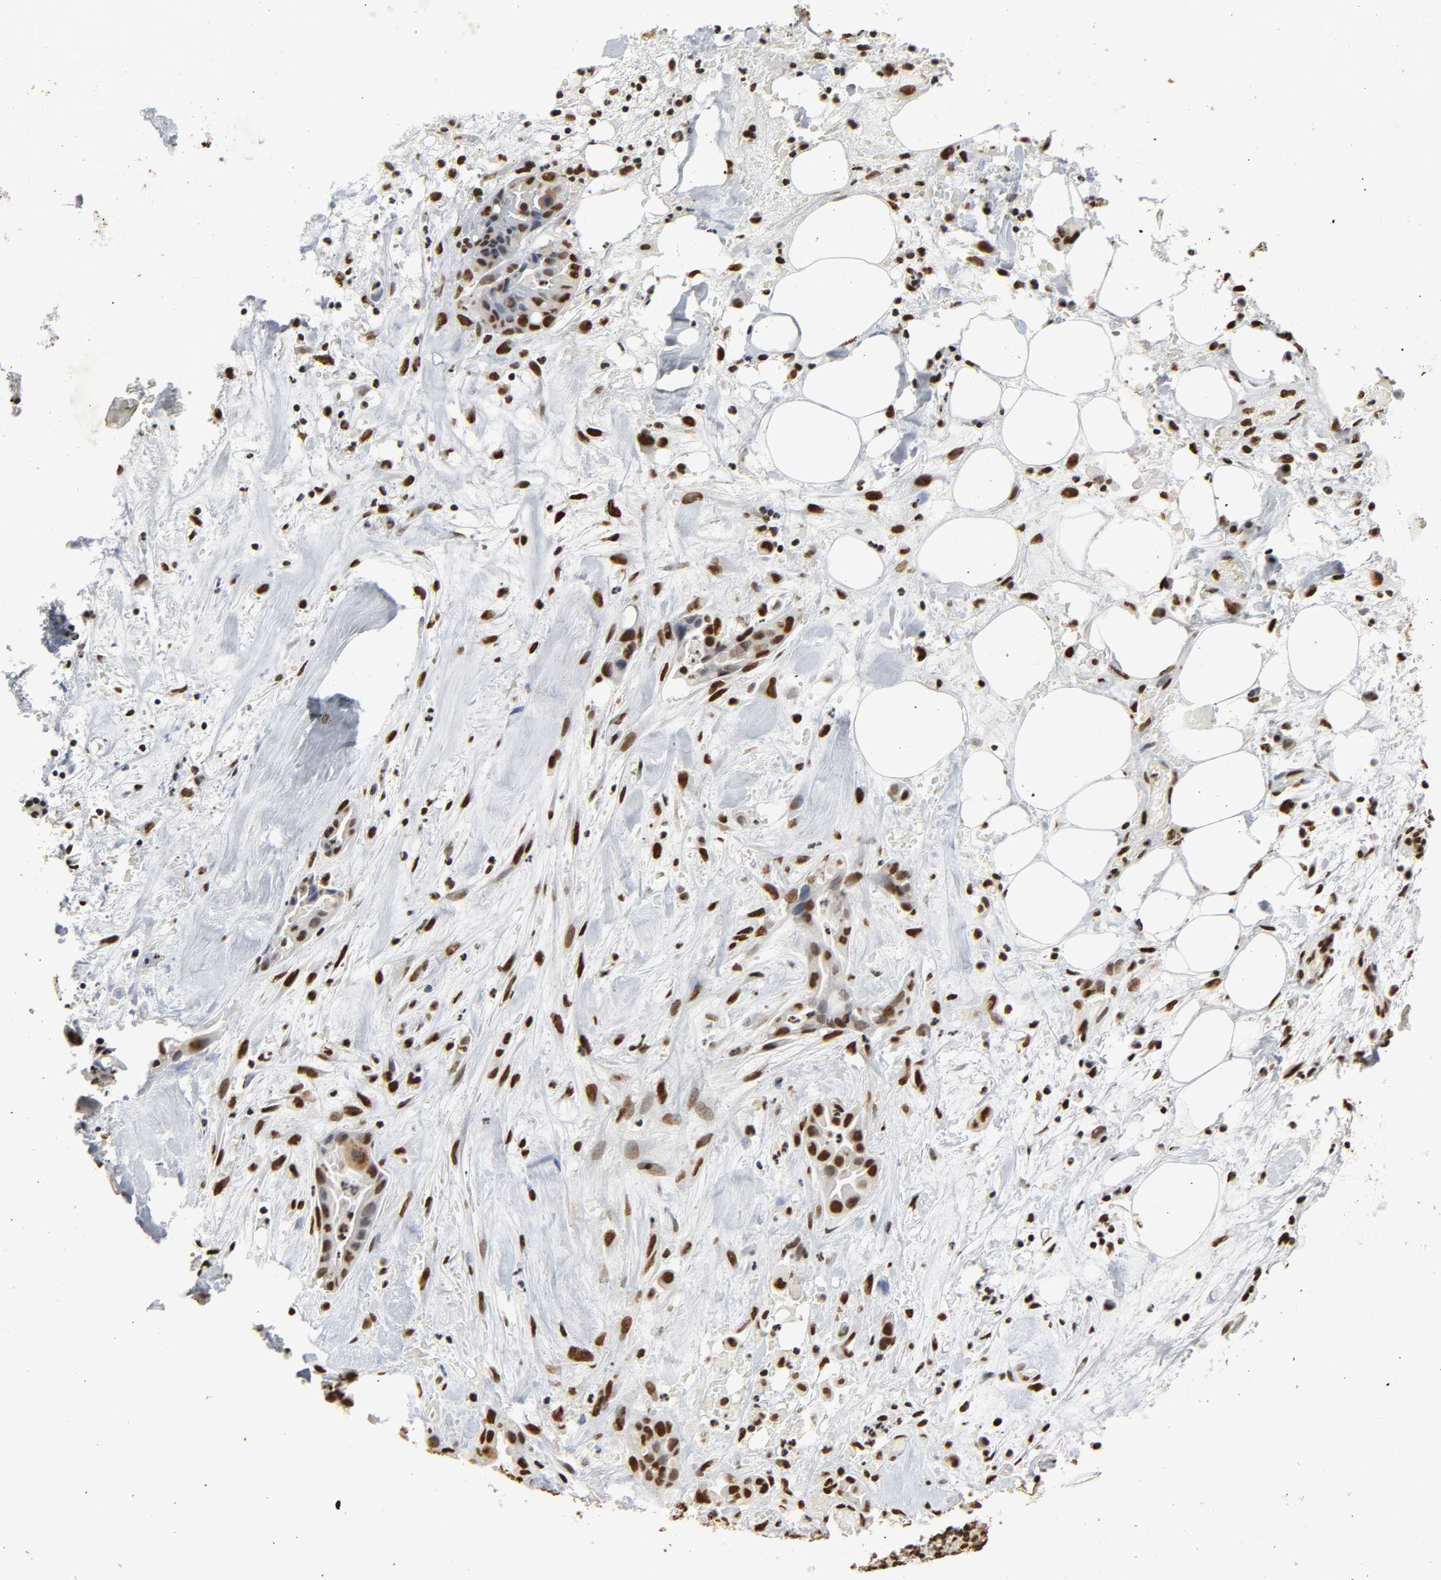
{"staining": {"intensity": "strong", "quantity": ">75%", "location": "nuclear"}, "tissue": "liver cancer", "cell_type": "Tumor cells", "image_type": "cancer", "snomed": [{"axis": "morphology", "description": "Cholangiocarcinoma"}, {"axis": "topography", "description": "Liver"}], "caption": "Protein staining shows strong nuclear expression in about >75% of tumor cells in liver cancer. Using DAB (brown) and hematoxylin (blue) stains, captured at high magnification using brightfield microscopy.", "gene": "HNRNPC", "patient": {"sex": "female", "age": 68}}